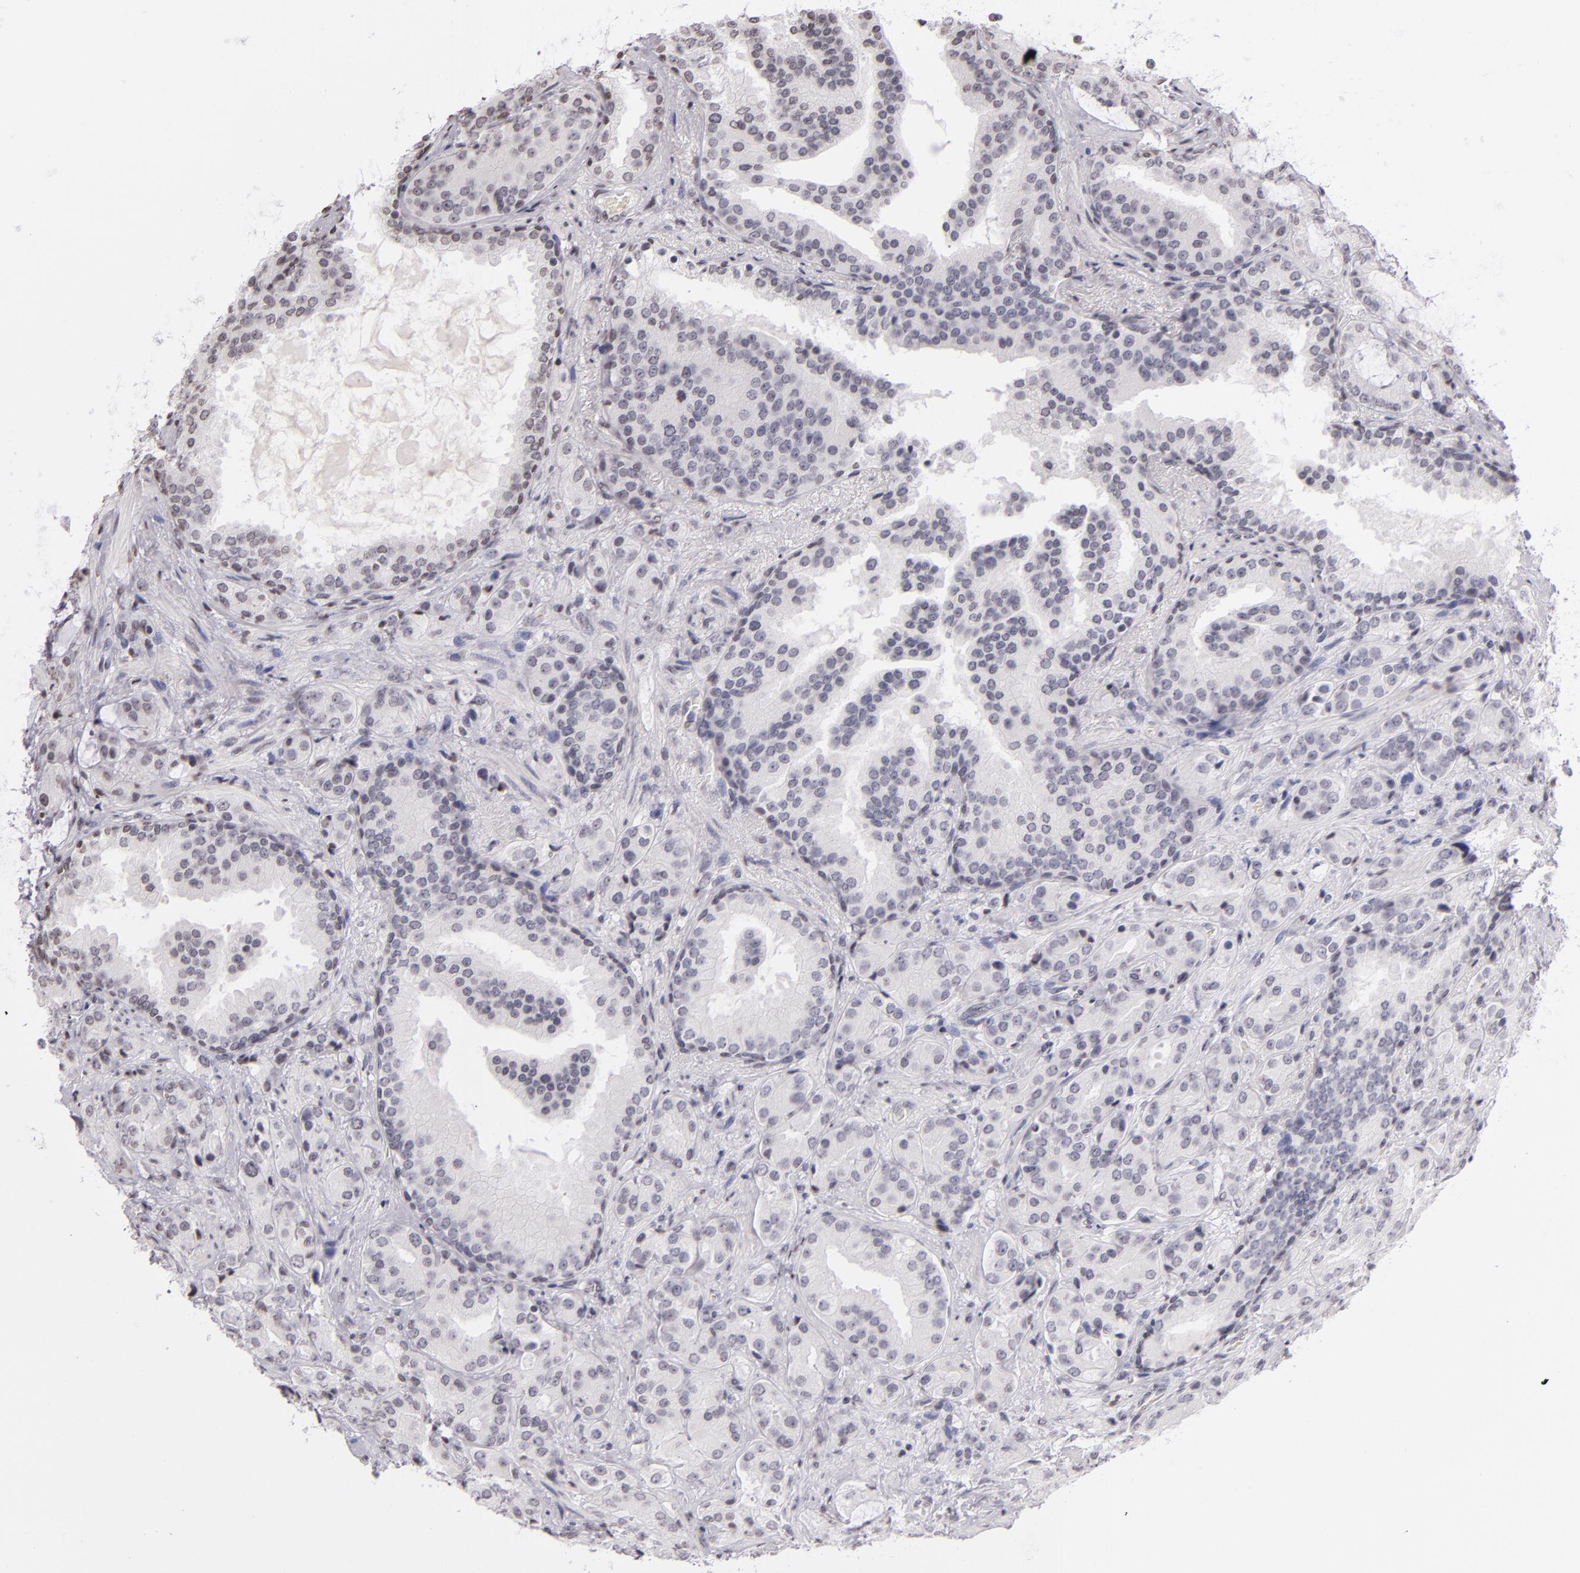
{"staining": {"intensity": "weak", "quantity": "<25%", "location": "nuclear"}, "tissue": "prostate cancer", "cell_type": "Tumor cells", "image_type": "cancer", "snomed": [{"axis": "morphology", "description": "Adenocarcinoma, Medium grade"}, {"axis": "topography", "description": "Prostate"}], "caption": "DAB (3,3'-diaminobenzidine) immunohistochemical staining of prostate cancer (adenocarcinoma (medium-grade)) shows no significant expression in tumor cells.", "gene": "CD40", "patient": {"sex": "male", "age": 70}}